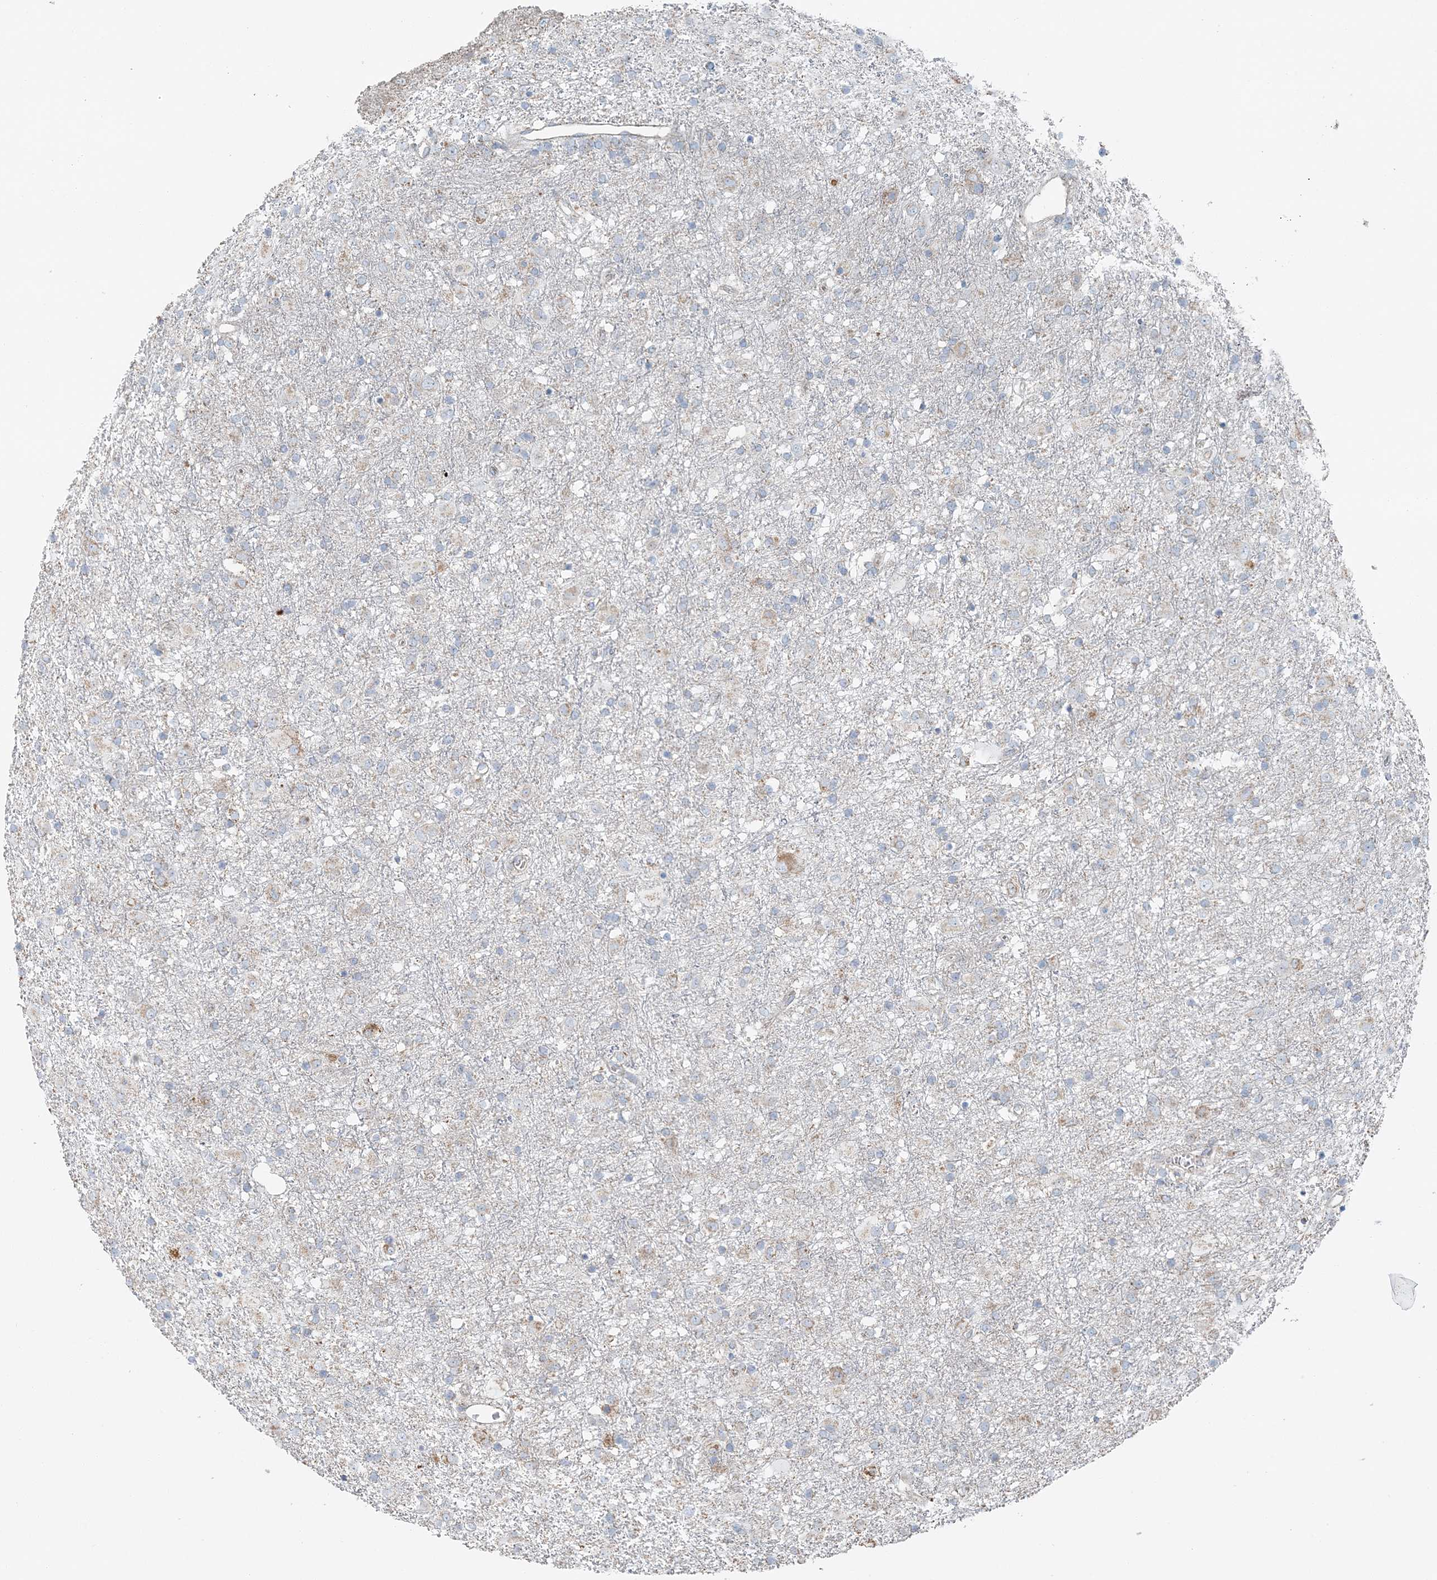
{"staining": {"intensity": "negative", "quantity": "none", "location": "none"}, "tissue": "glioma", "cell_type": "Tumor cells", "image_type": "cancer", "snomed": [{"axis": "morphology", "description": "Glioma, malignant, Low grade"}, {"axis": "topography", "description": "Brain"}], "caption": "Tumor cells show no significant protein staining in glioma.", "gene": "SLC22A16", "patient": {"sex": "male", "age": 65}}